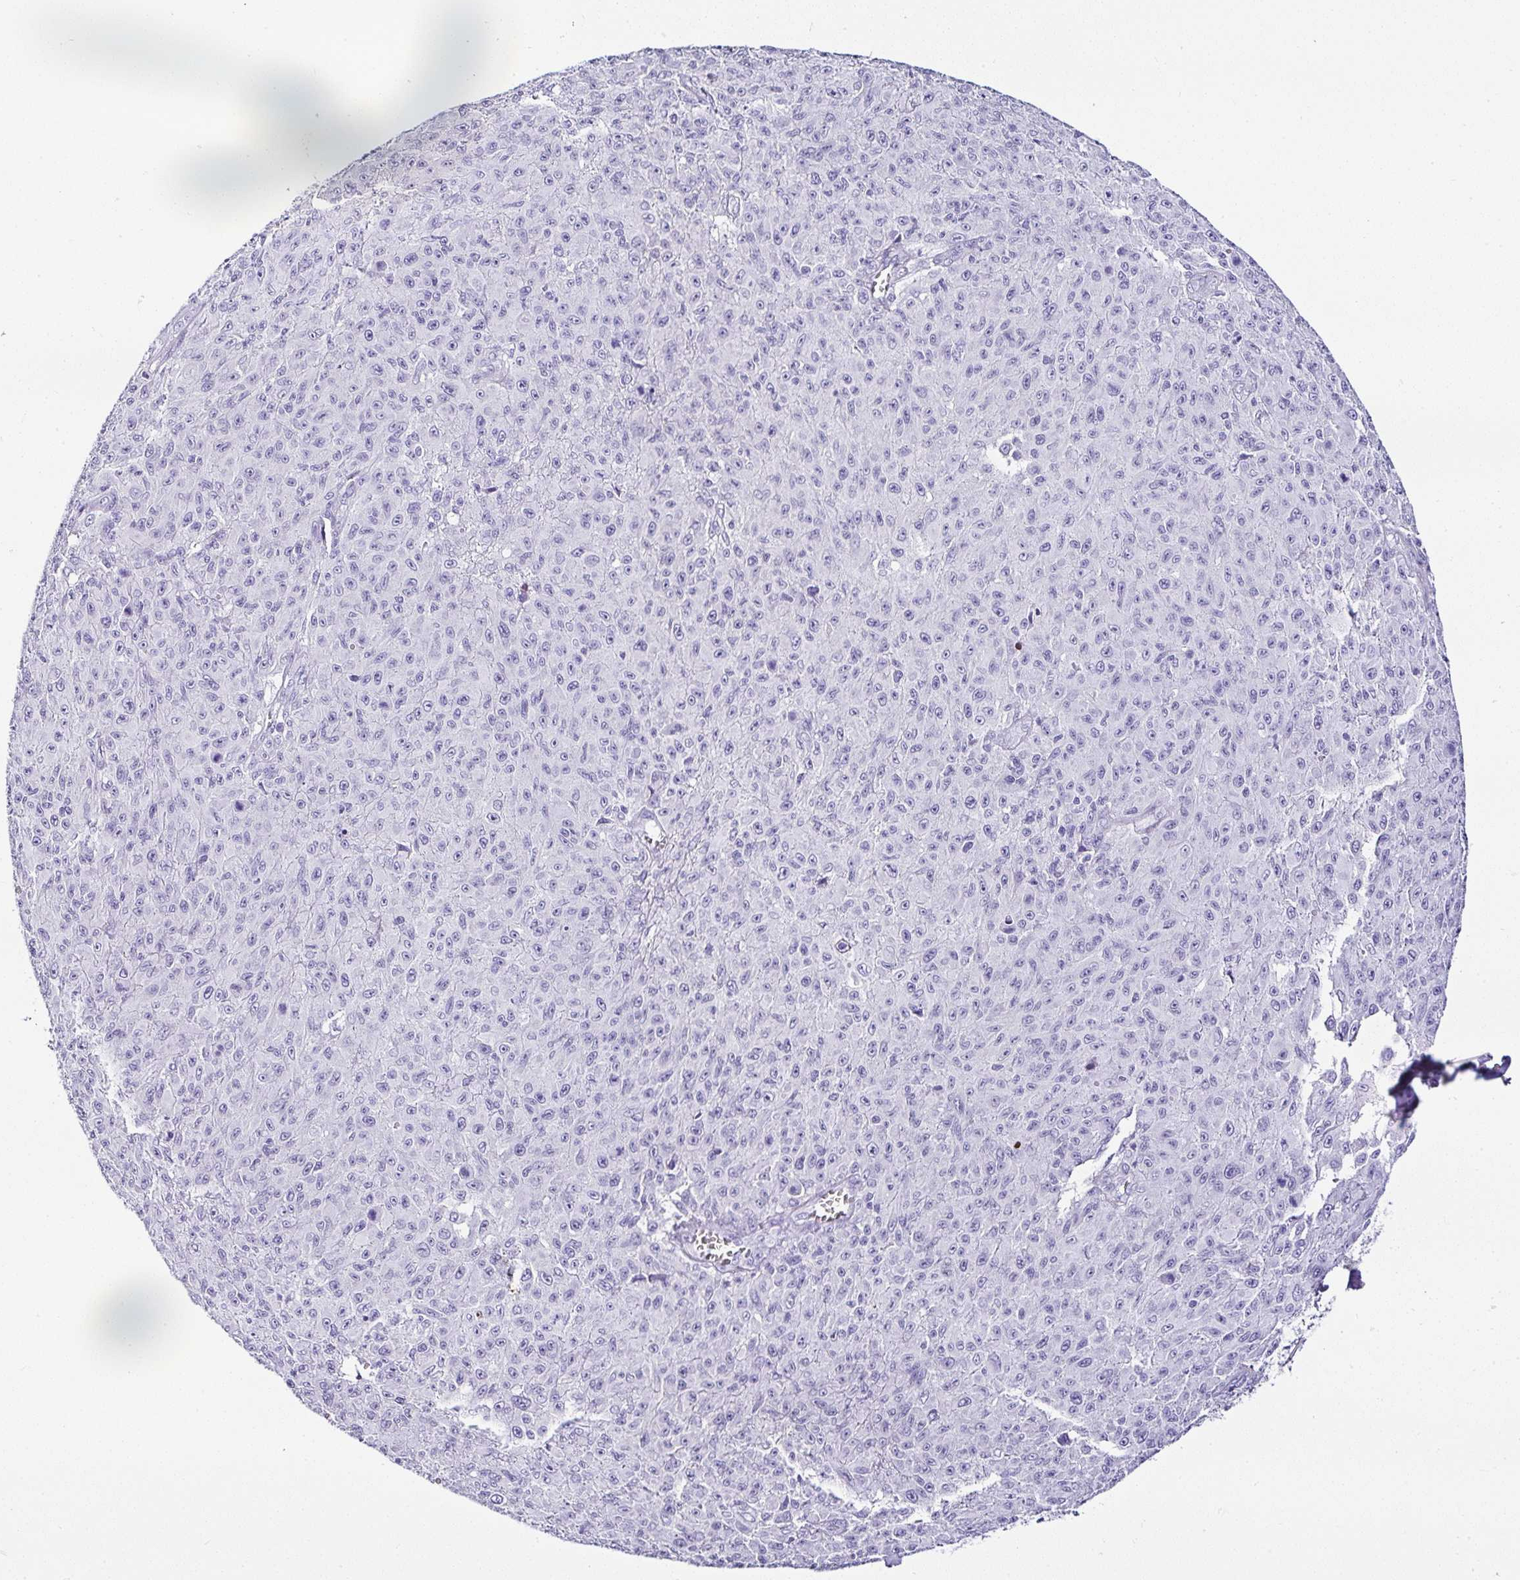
{"staining": {"intensity": "negative", "quantity": "none", "location": "none"}, "tissue": "melanoma", "cell_type": "Tumor cells", "image_type": "cancer", "snomed": [{"axis": "morphology", "description": "Malignant melanoma, NOS"}, {"axis": "topography", "description": "Skin"}], "caption": "Tumor cells show no significant protein staining in malignant melanoma.", "gene": "SERPINB3", "patient": {"sex": "male", "age": 46}}